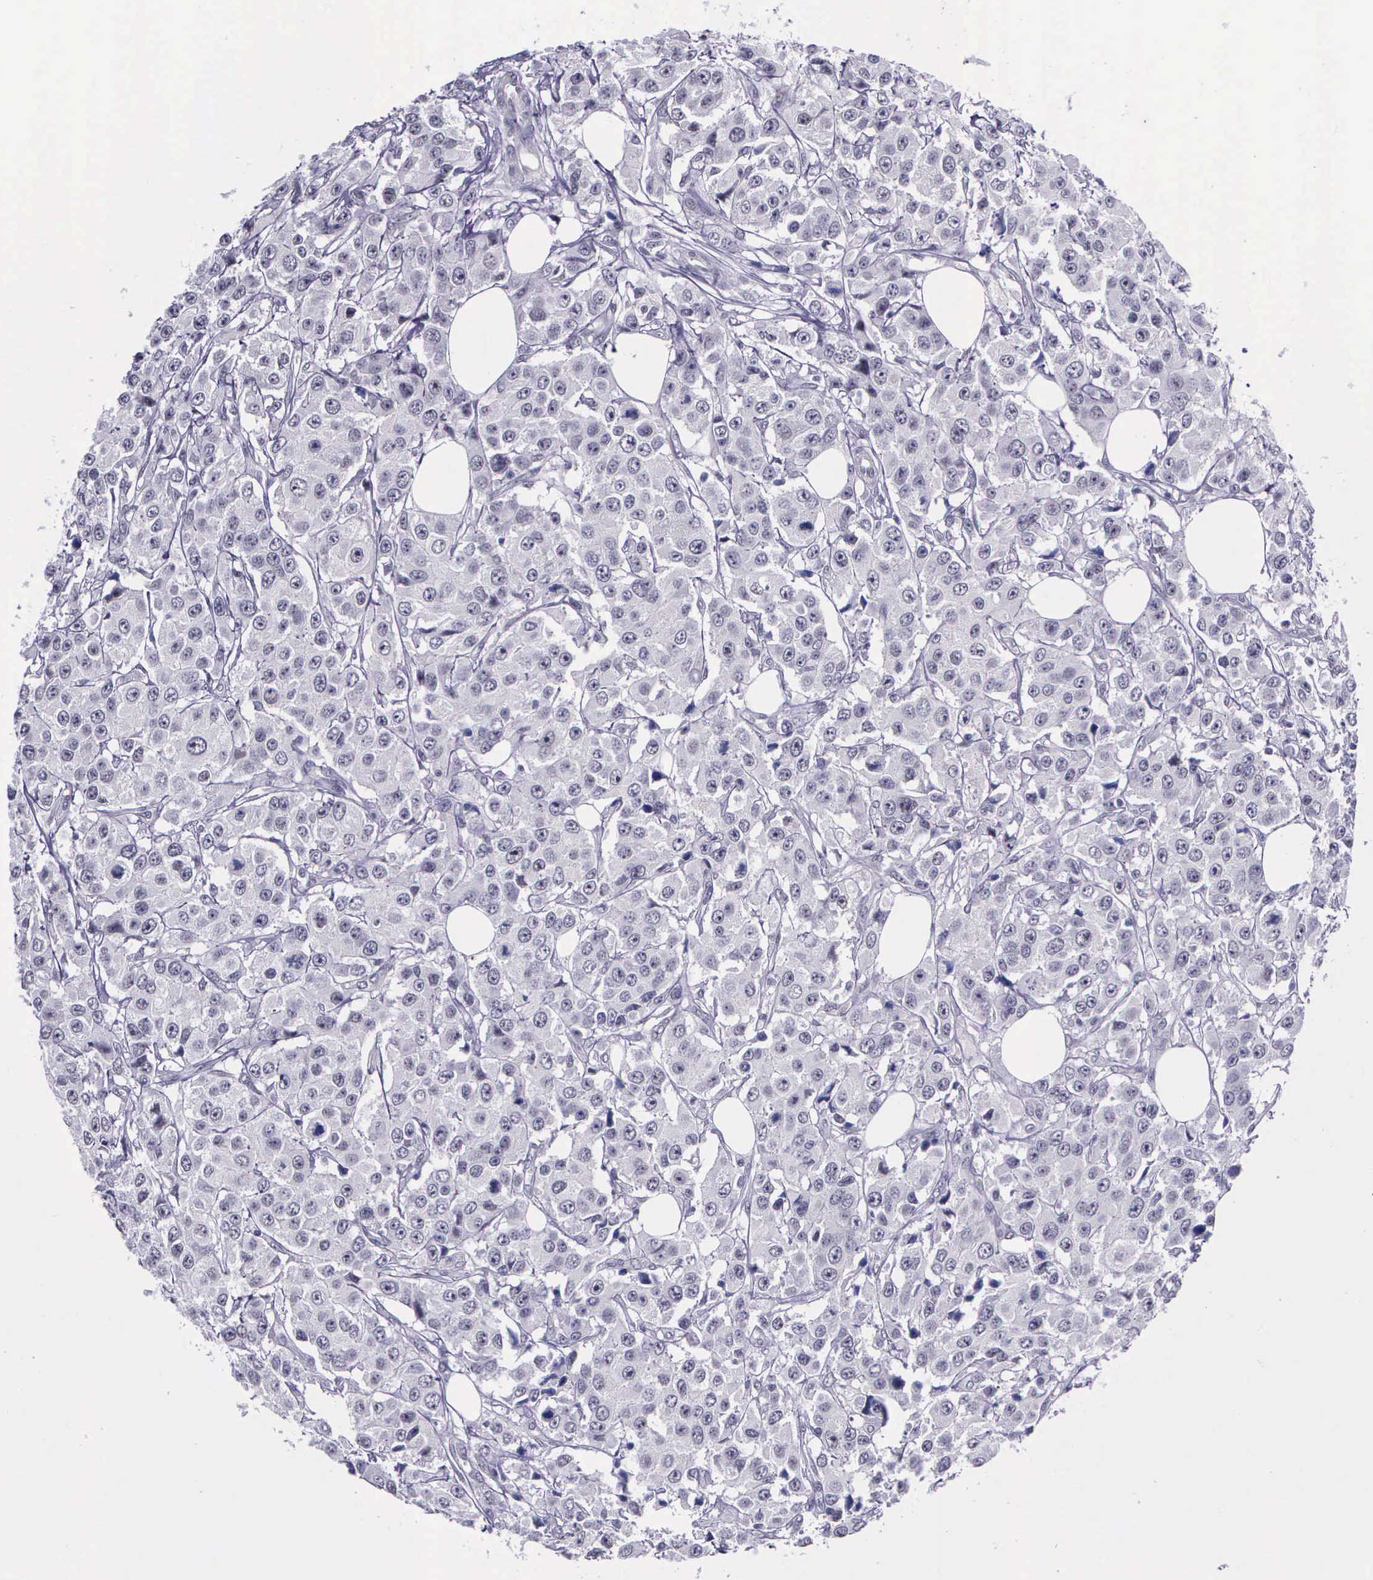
{"staining": {"intensity": "negative", "quantity": "none", "location": "none"}, "tissue": "breast cancer", "cell_type": "Tumor cells", "image_type": "cancer", "snomed": [{"axis": "morphology", "description": "Duct carcinoma"}, {"axis": "topography", "description": "Breast"}], "caption": "Immunohistochemistry photomicrograph of neoplastic tissue: human breast intraductal carcinoma stained with DAB (3,3'-diaminobenzidine) displays no significant protein positivity in tumor cells. (Brightfield microscopy of DAB immunohistochemistry (IHC) at high magnification).", "gene": "AHNAK2", "patient": {"sex": "female", "age": 58}}